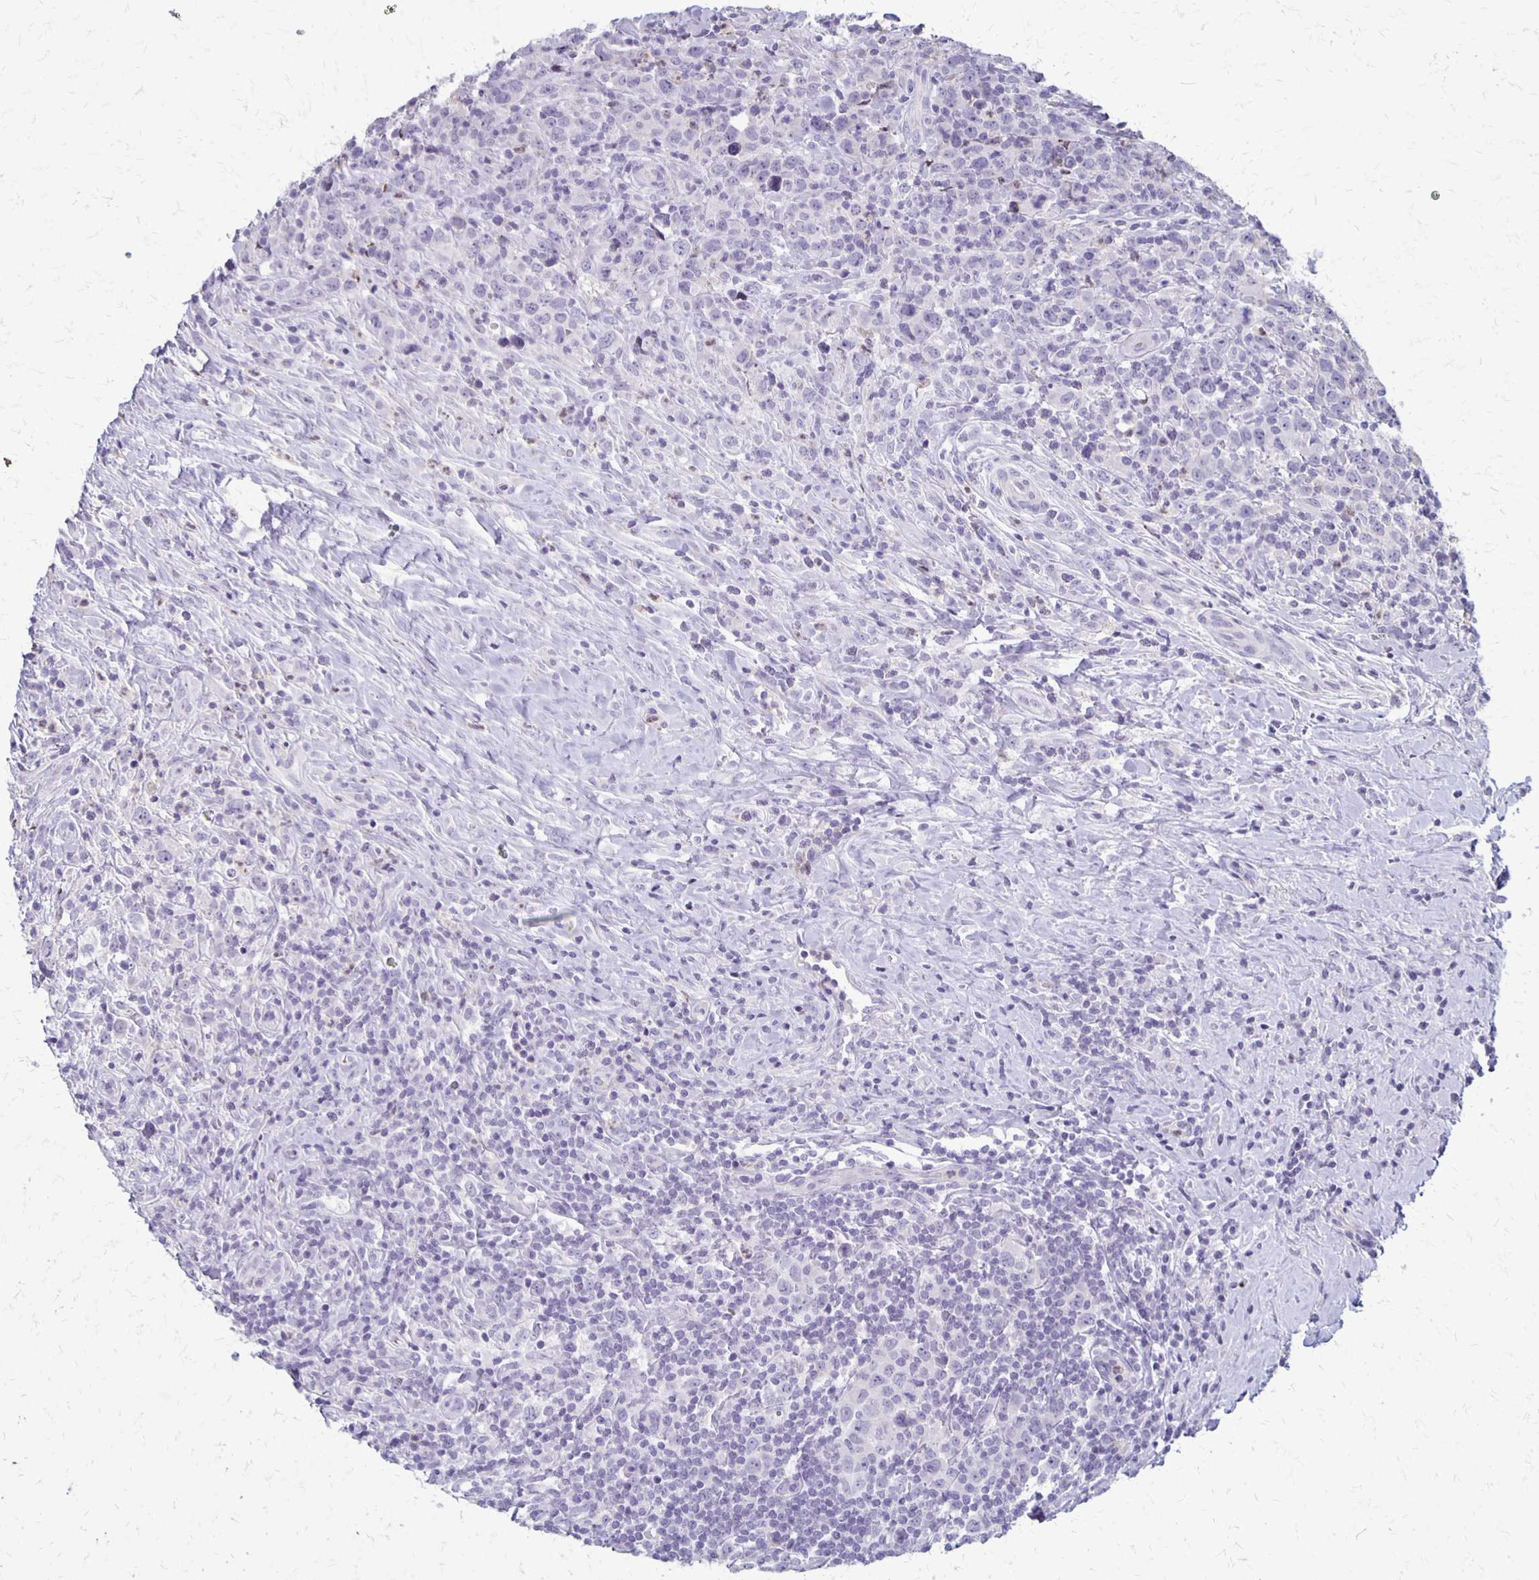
{"staining": {"intensity": "negative", "quantity": "none", "location": "none"}, "tissue": "lymphoma", "cell_type": "Tumor cells", "image_type": "cancer", "snomed": [{"axis": "morphology", "description": "Hodgkin's disease, NOS"}, {"axis": "topography", "description": "Lymph node"}], "caption": "Lymphoma stained for a protein using immunohistochemistry displays no staining tumor cells.", "gene": "SEPTIN5", "patient": {"sex": "female", "age": 18}}